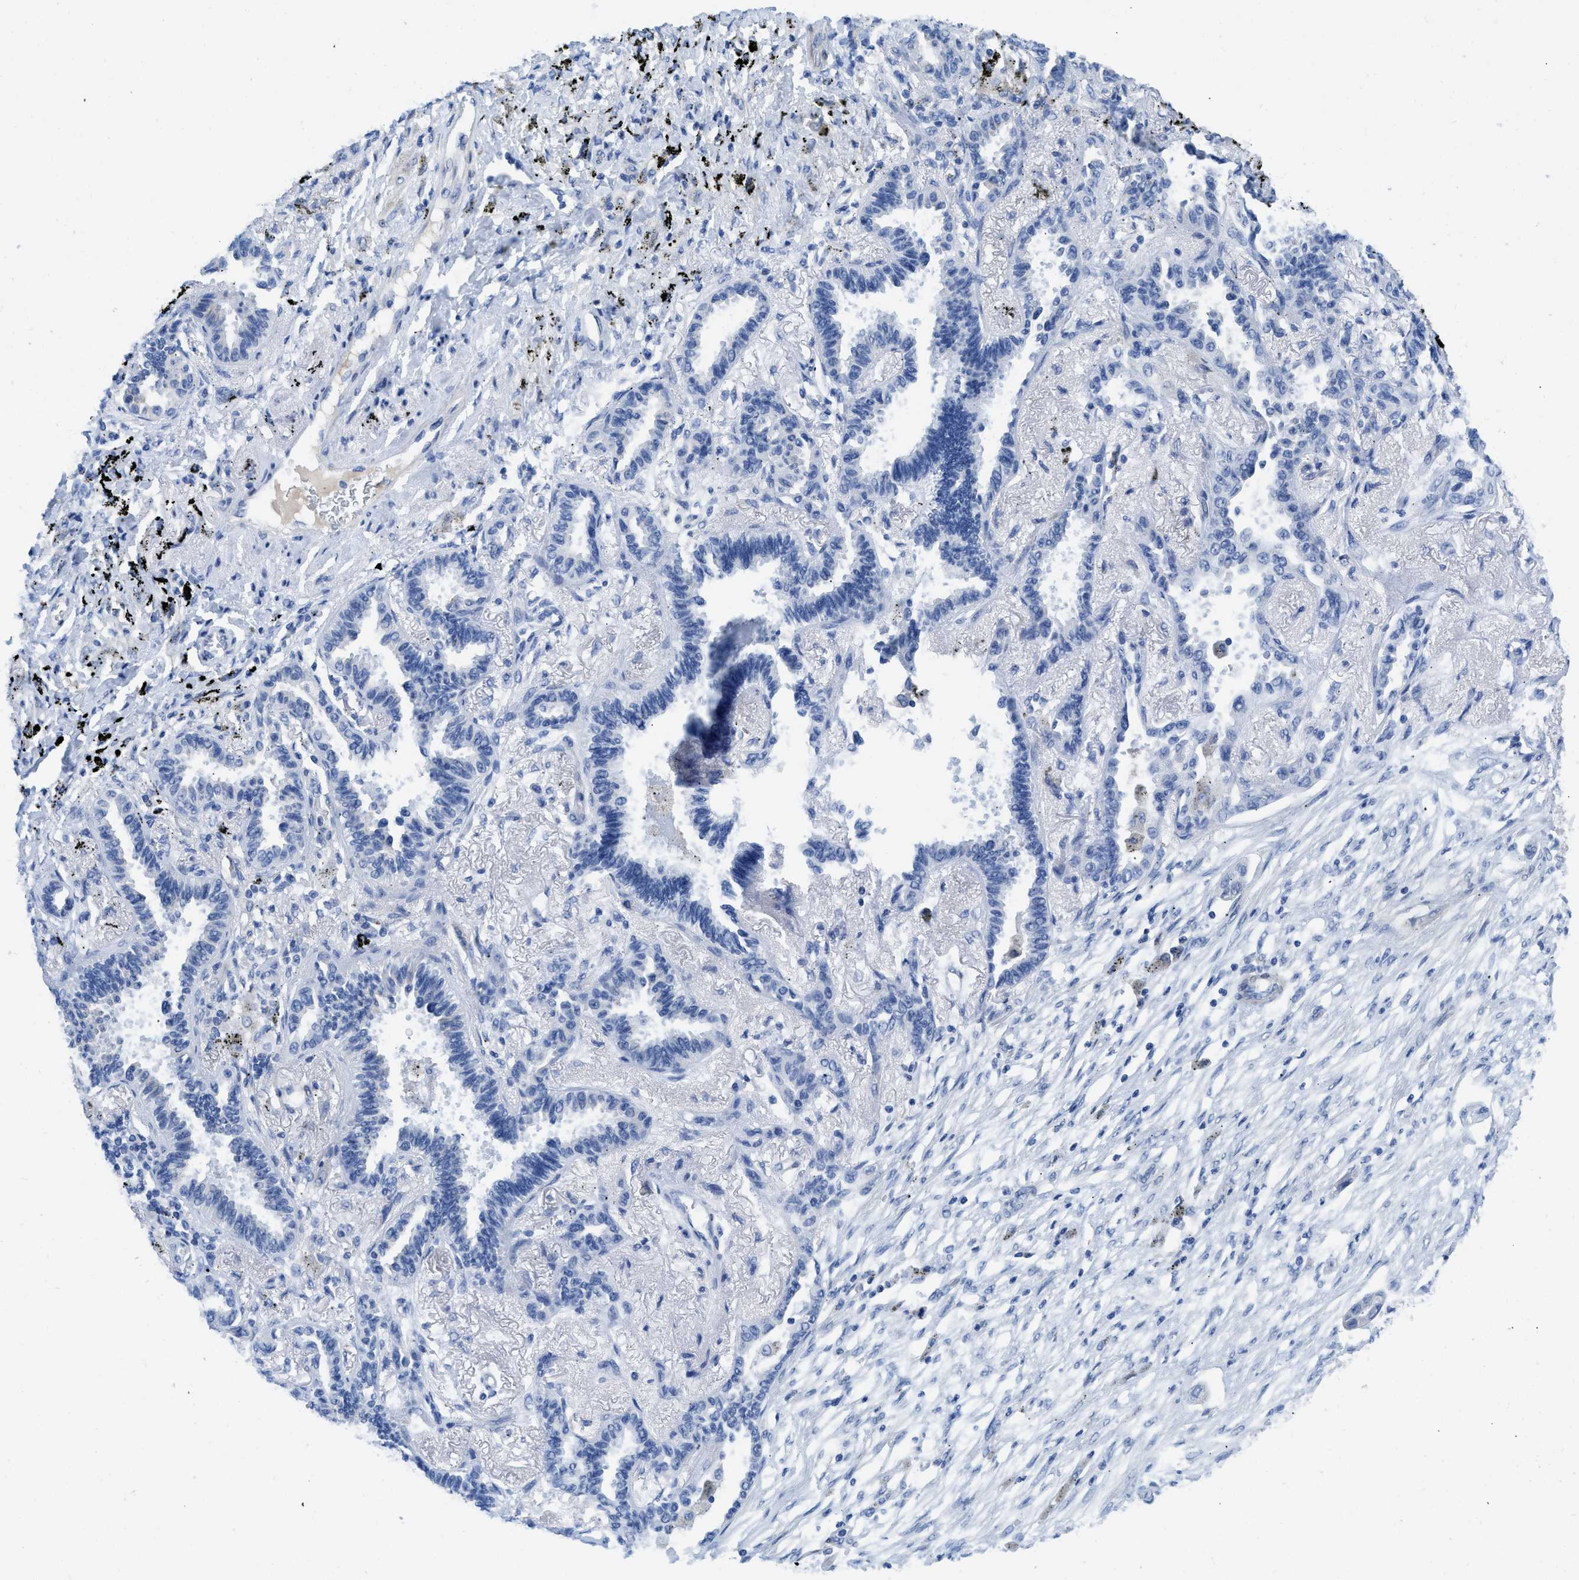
{"staining": {"intensity": "negative", "quantity": "none", "location": "none"}, "tissue": "lung cancer", "cell_type": "Tumor cells", "image_type": "cancer", "snomed": [{"axis": "morphology", "description": "Adenocarcinoma, NOS"}, {"axis": "topography", "description": "Lung"}], "caption": "Immunohistochemistry (IHC) image of human lung adenocarcinoma stained for a protein (brown), which exhibits no staining in tumor cells.", "gene": "NKAIN3", "patient": {"sex": "male", "age": 59}}